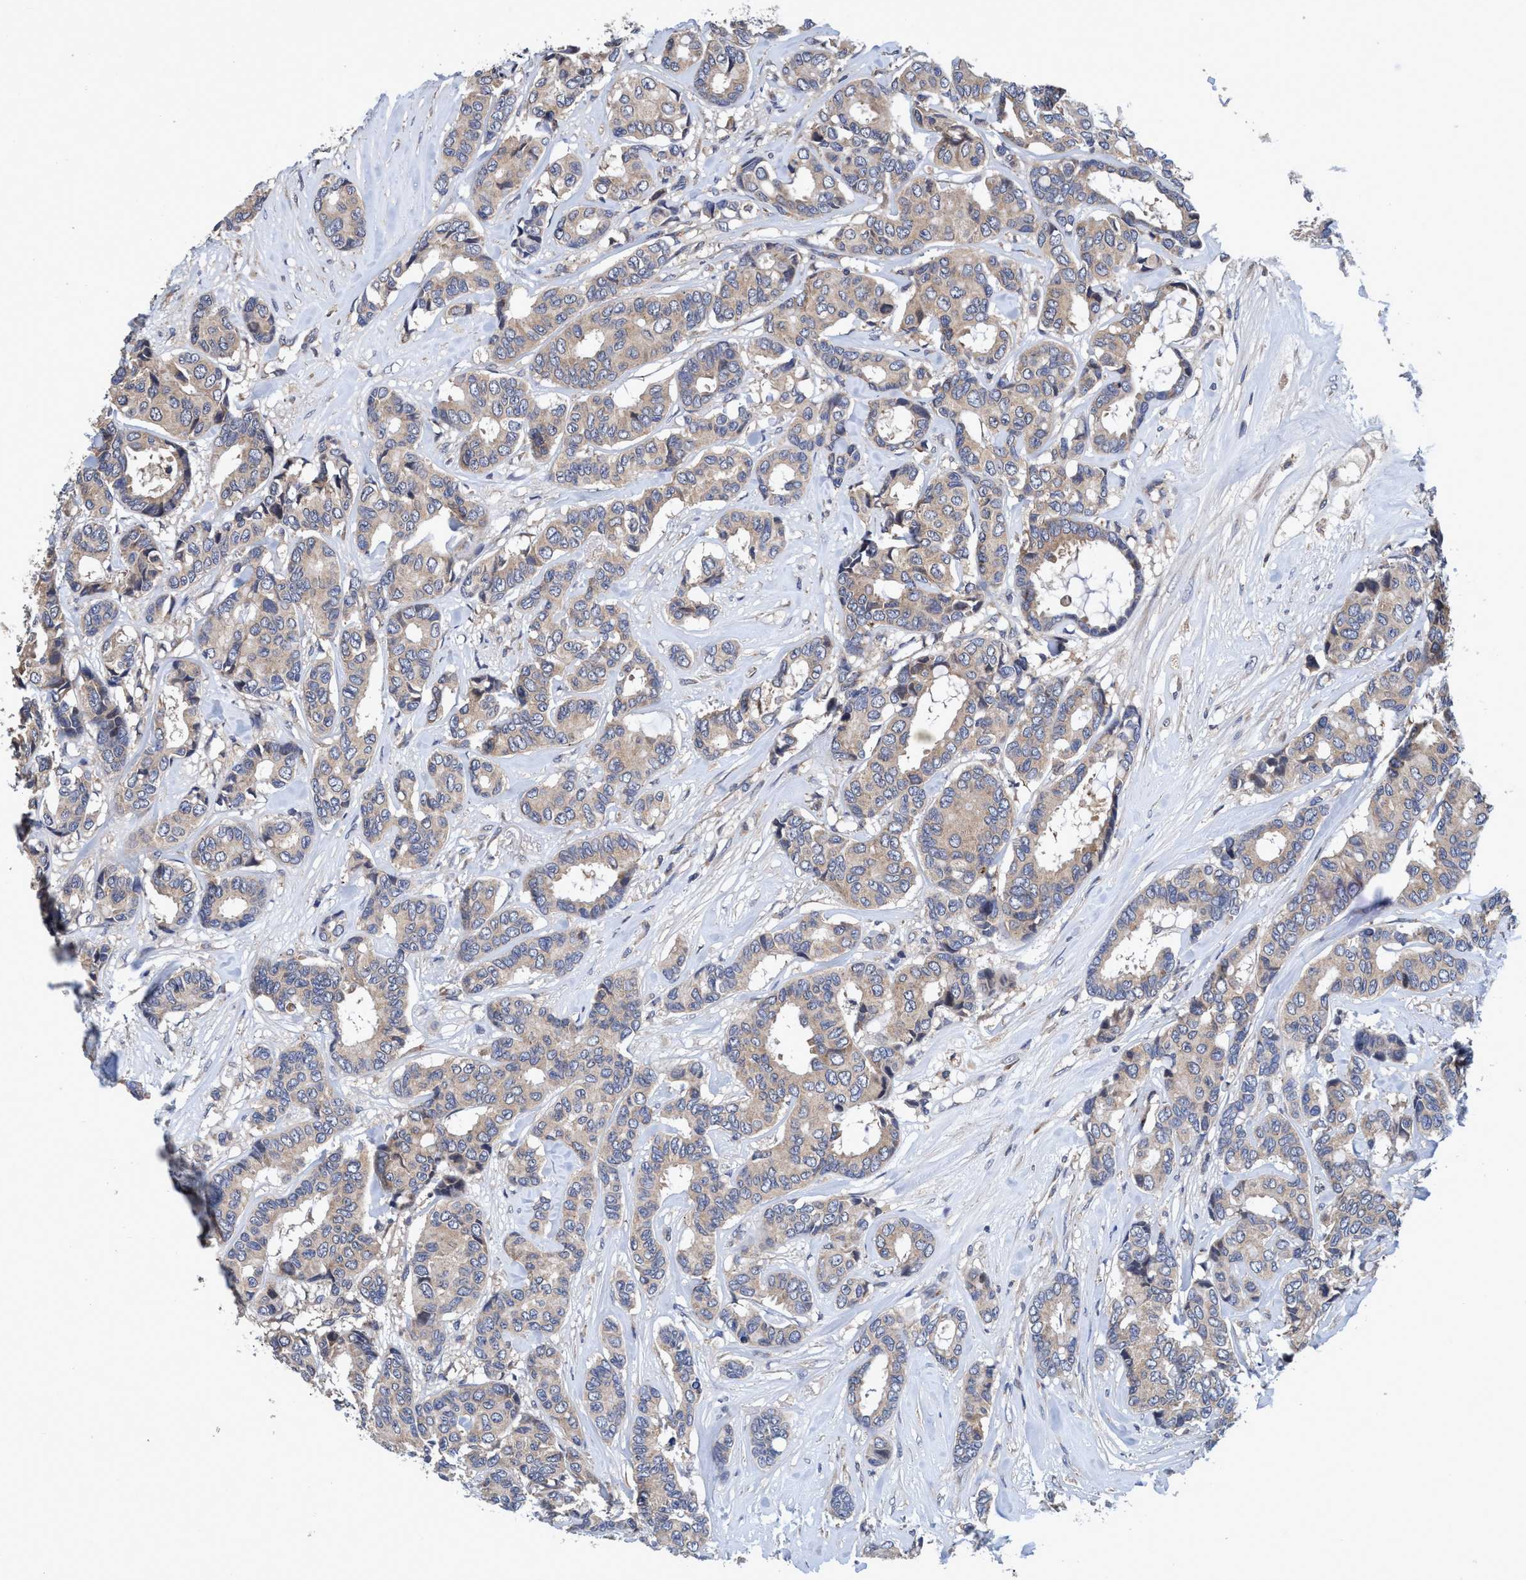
{"staining": {"intensity": "weak", "quantity": "<25%", "location": "cytoplasmic/membranous"}, "tissue": "breast cancer", "cell_type": "Tumor cells", "image_type": "cancer", "snomed": [{"axis": "morphology", "description": "Duct carcinoma"}, {"axis": "topography", "description": "Breast"}], "caption": "There is no significant staining in tumor cells of breast invasive ductal carcinoma.", "gene": "CALCOCO2", "patient": {"sex": "female", "age": 87}}